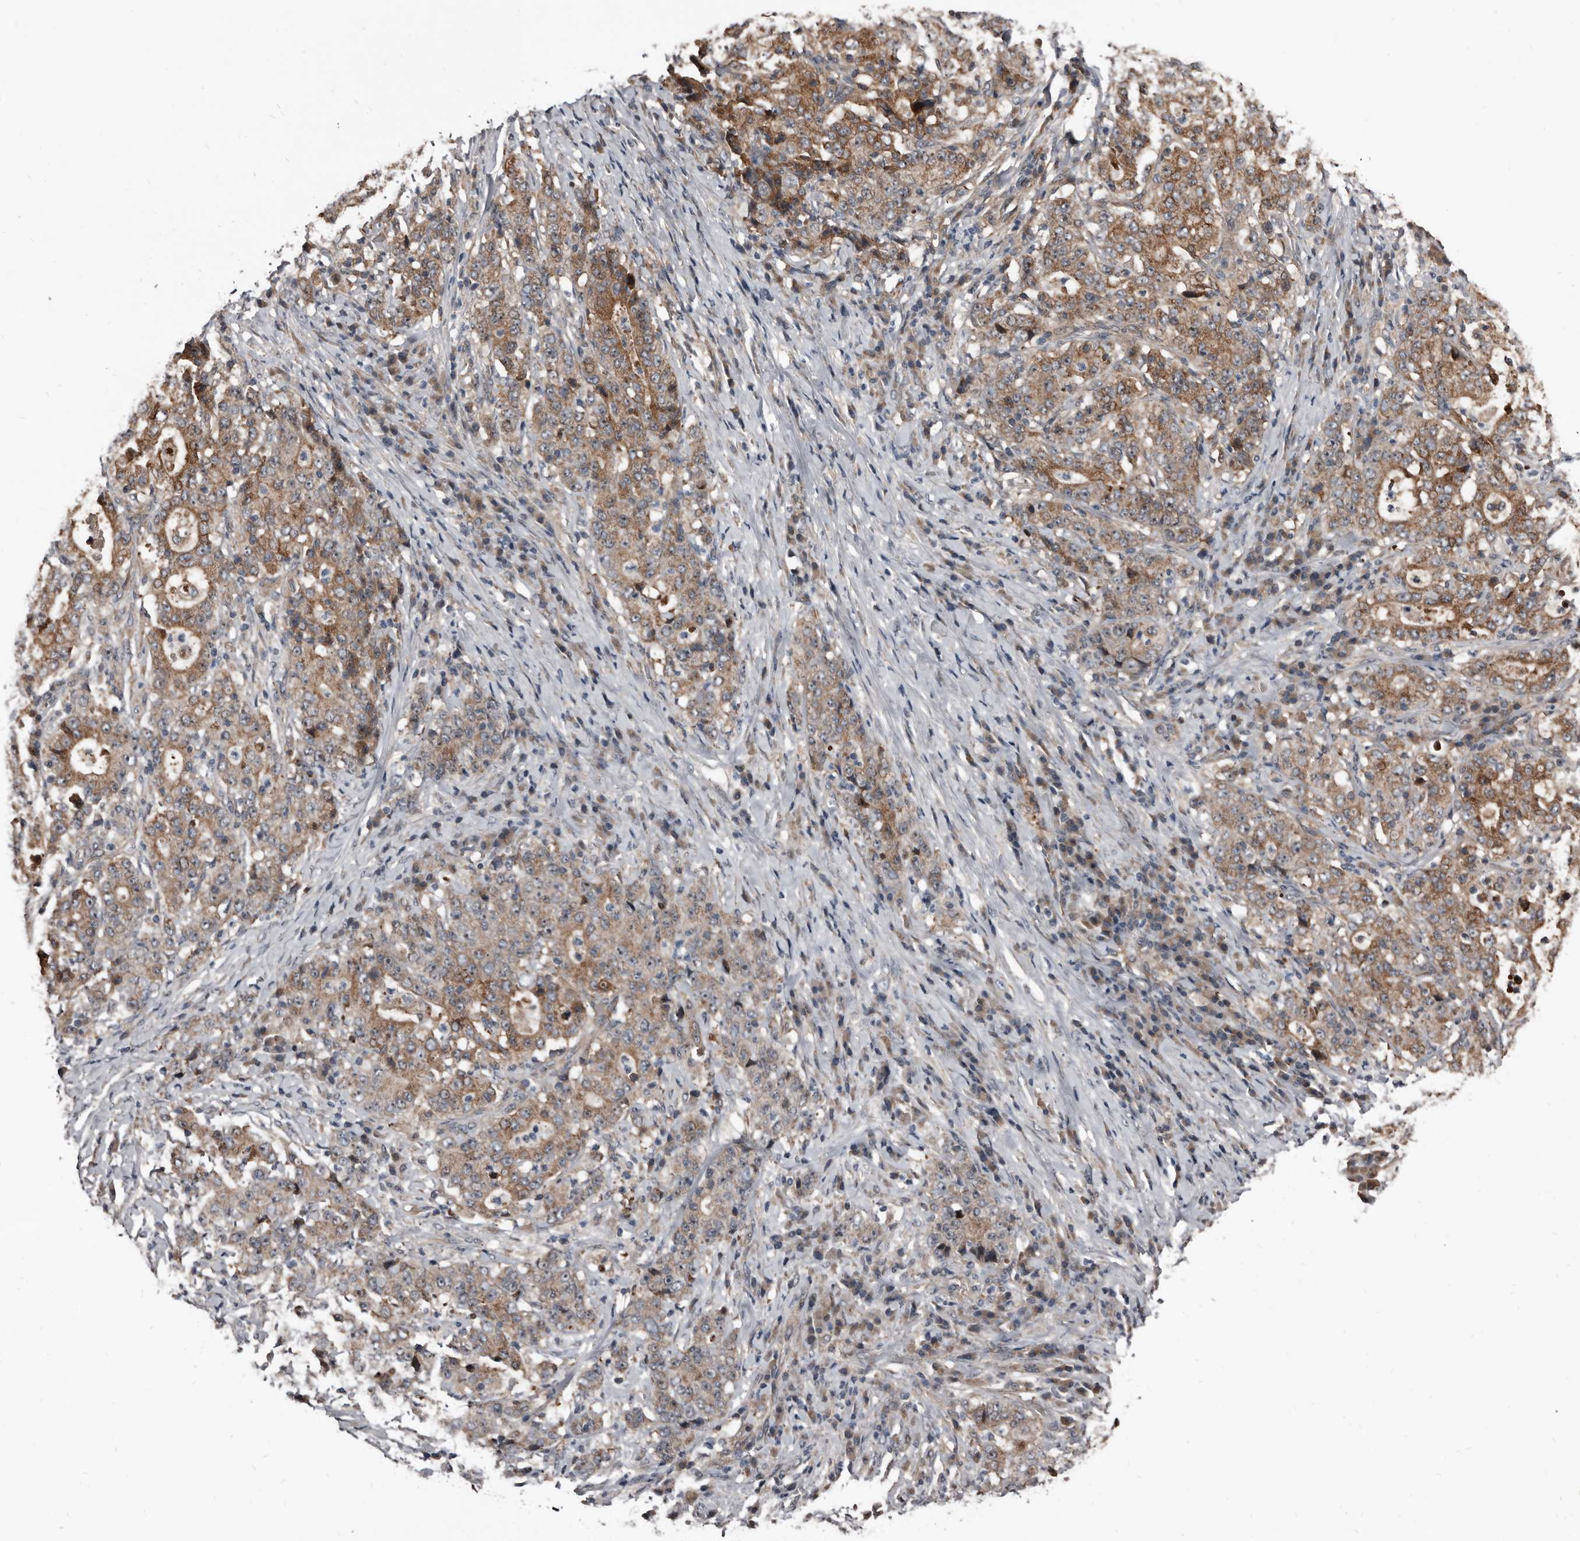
{"staining": {"intensity": "moderate", "quantity": ">75%", "location": "cytoplasmic/membranous"}, "tissue": "stomach cancer", "cell_type": "Tumor cells", "image_type": "cancer", "snomed": [{"axis": "morphology", "description": "Normal tissue, NOS"}, {"axis": "morphology", "description": "Adenocarcinoma, NOS"}, {"axis": "topography", "description": "Stomach, upper"}, {"axis": "topography", "description": "Stomach"}], "caption": "There is medium levels of moderate cytoplasmic/membranous positivity in tumor cells of adenocarcinoma (stomach), as demonstrated by immunohistochemical staining (brown color).", "gene": "DHPS", "patient": {"sex": "male", "age": 59}}